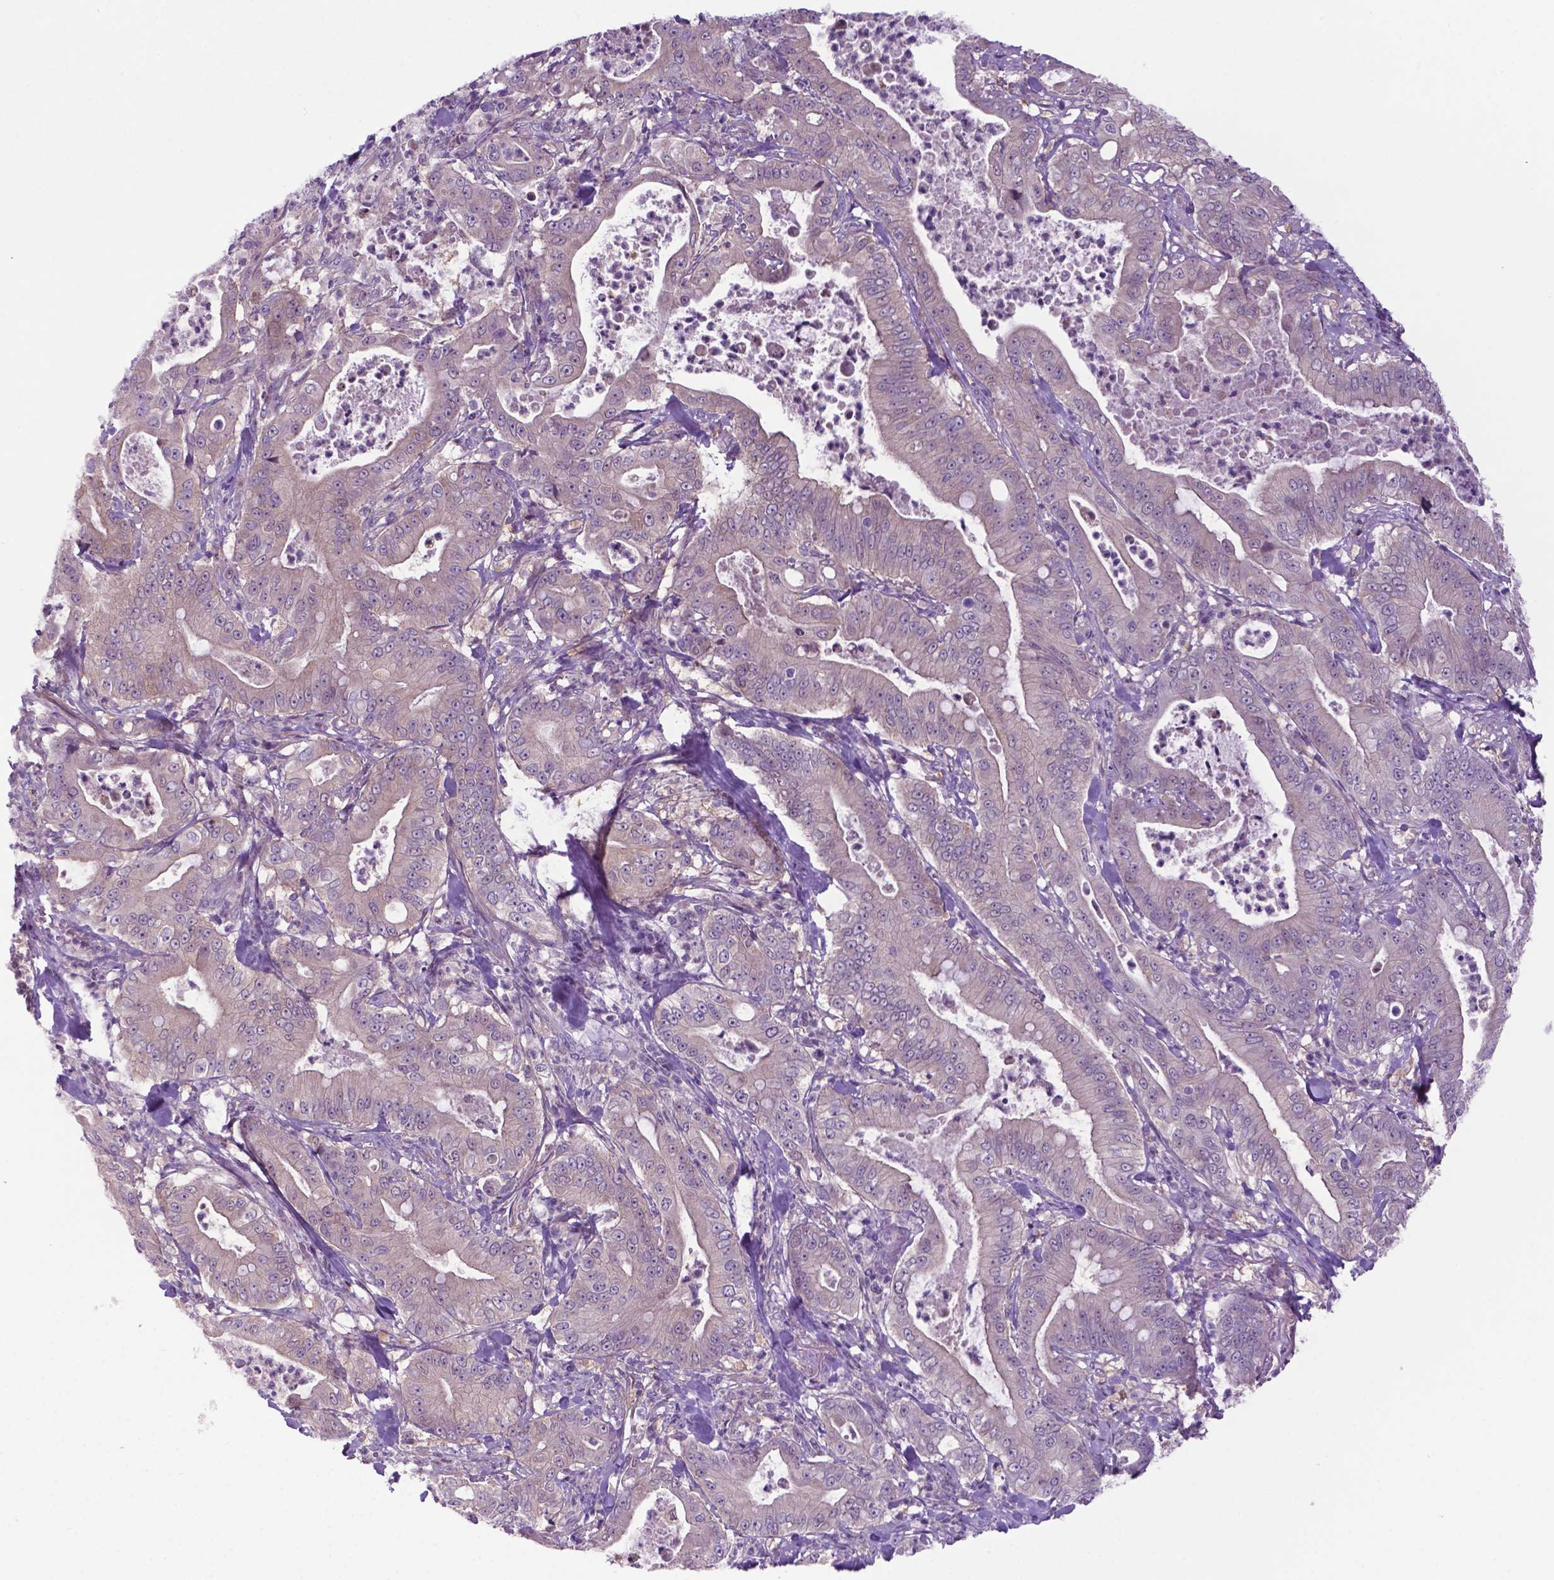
{"staining": {"intensity": "negative", "quantity": "none", "location": "none"}, "tissue": "pancreatic cancer", "cell_type": "Tumor cells", "image_type": "cancer", "snomed": [{"axis": "morphology", "description": "Adenocarcinoma, NOS"}, {"axis": "topography", "description": "Pancreas"}], "caption": "This is an IHC histopathology image of pancreatic adenocarcinoma. There is no staining in tumor cells.", "gene": "ADRA2B", "patient": {"sex": "male", "age": 71}}